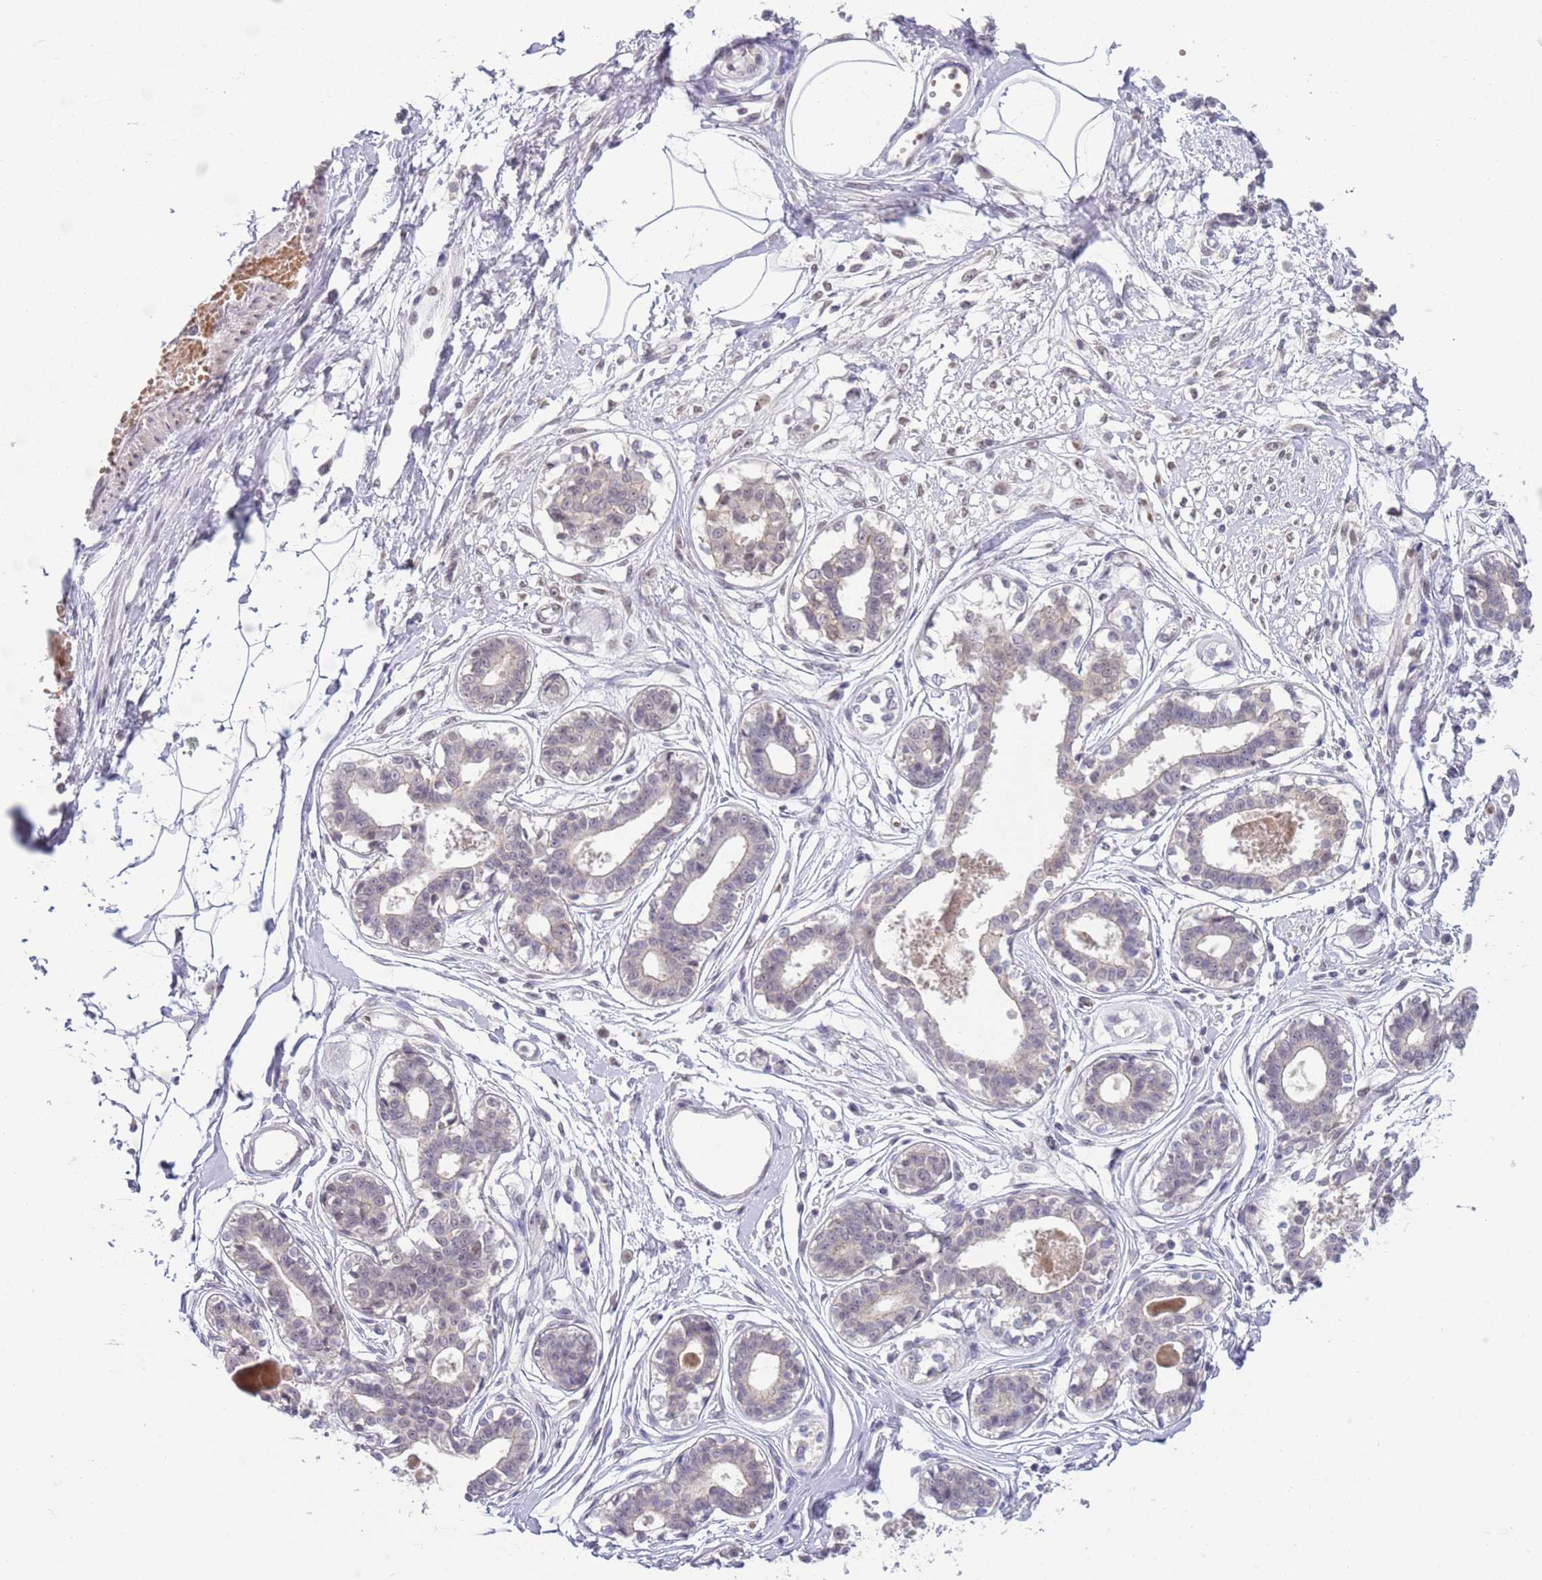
{"staining": {"intensity": "negative", "quantity": "none", "location": "none"}, "tissue": "breast", "cell_type": "Adipocytes", "image_type": "normal", "snomed": [{"axis": "morphology", "description": "Normal tissue, NOS"}, {"axis": "topography", "description": "Breast"}], "caption": "Adipocytes show no significant staining in unremarkable breast.", "gene": "TM2D1", "patient": {"sex": "female", "age": 45}}